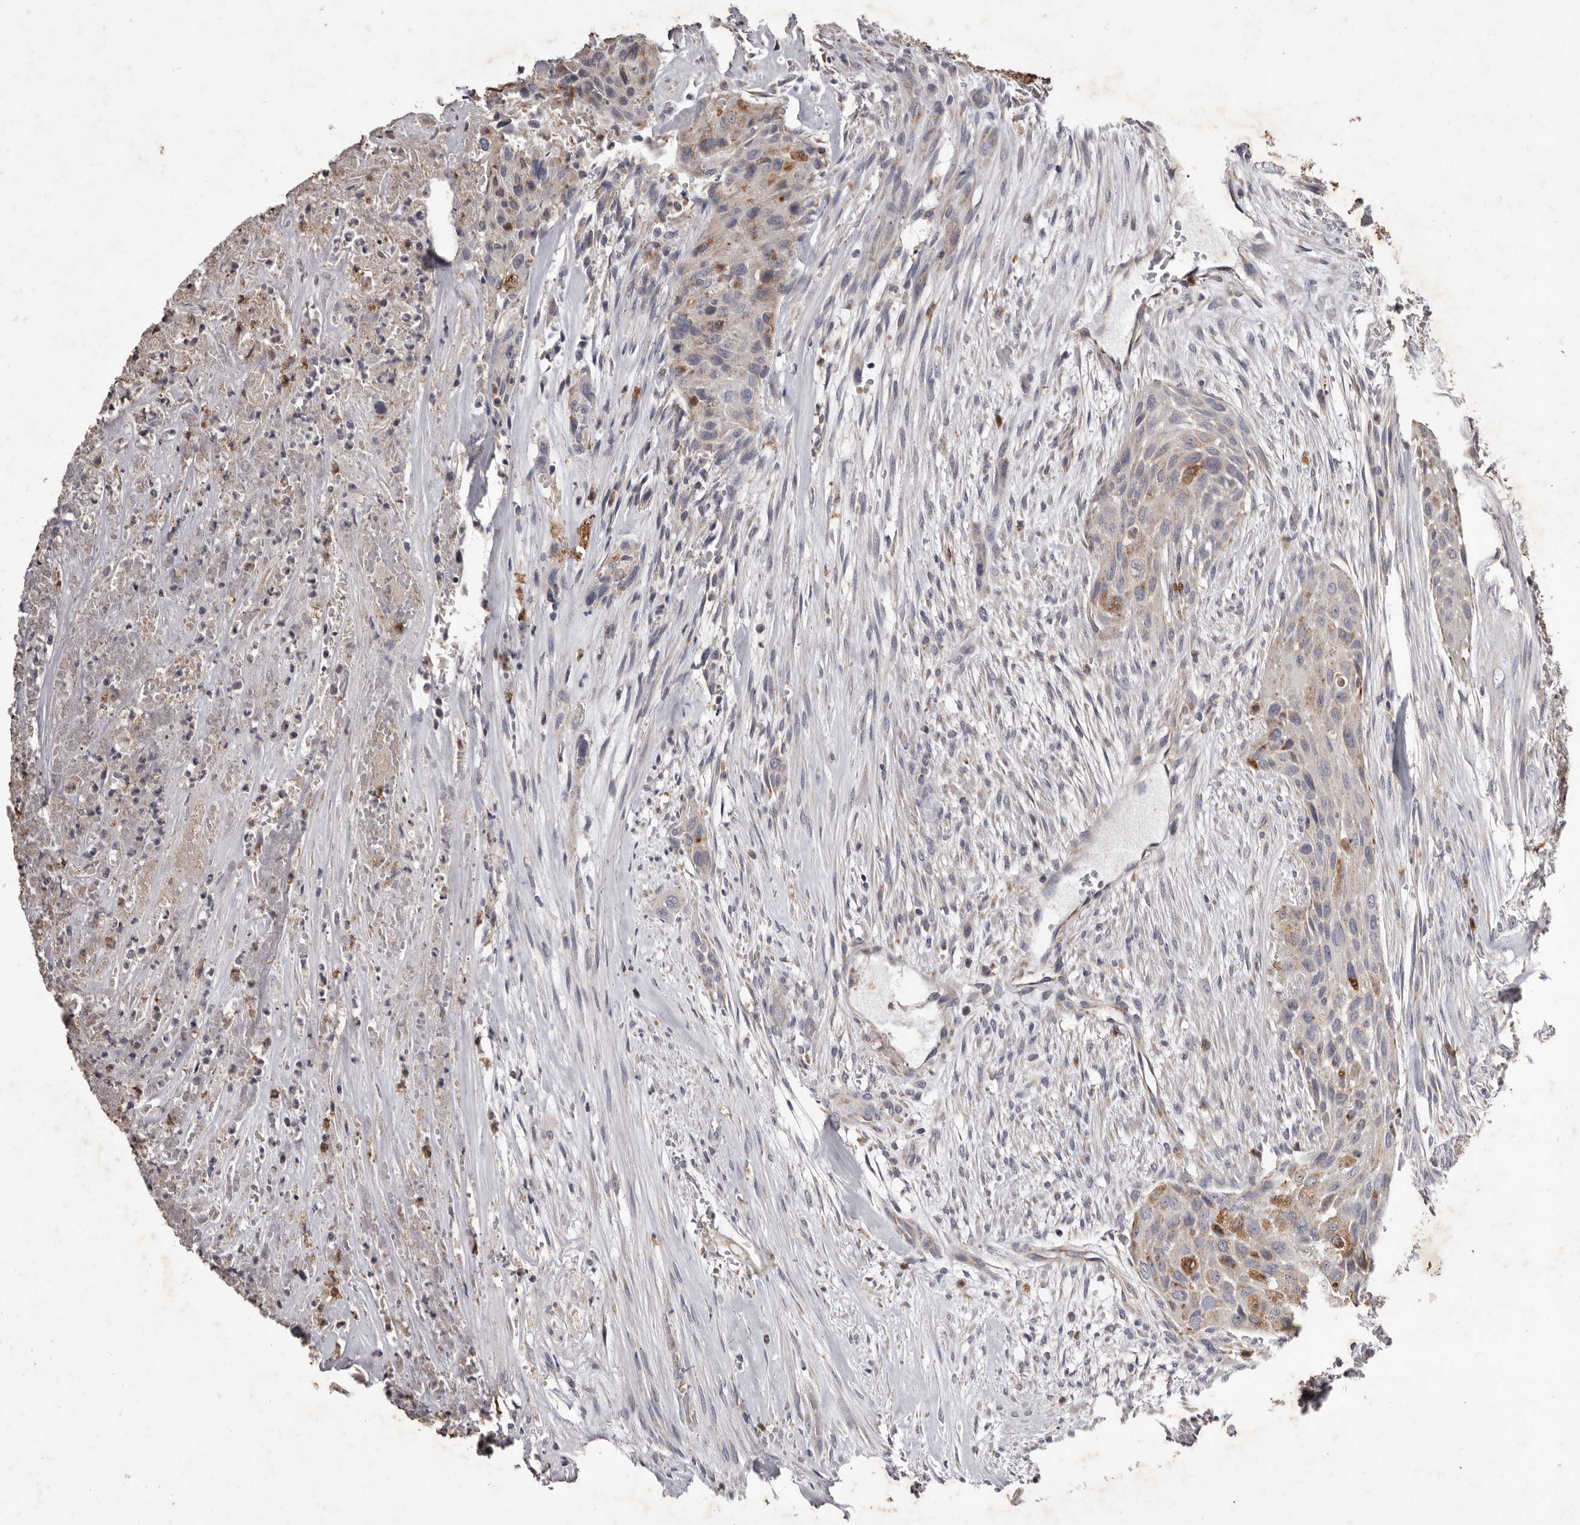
{"staining": {"intensity": "moderate", "quantity": "25%-75%", "location": "cytoplasmic/membranous"}, "tissue": "urothelial cancer", "cell_type": "Tumor cells", "image_type": "cancer", "snomed": [{"axis": "morphology", "description": "Urothelial carcinoma, High grade"}, {"axis": "topography", "description": "Urinary bladder"}], "caption": "A micrograph showing moderate cytoplasmic/membranous expression in about 25%-75% of tumor cells in urothelial cancer, as visualized by brown immunohistochemical staining.", "gene": "CXCL14", "patient": {"sex": "male", "age": 35}}